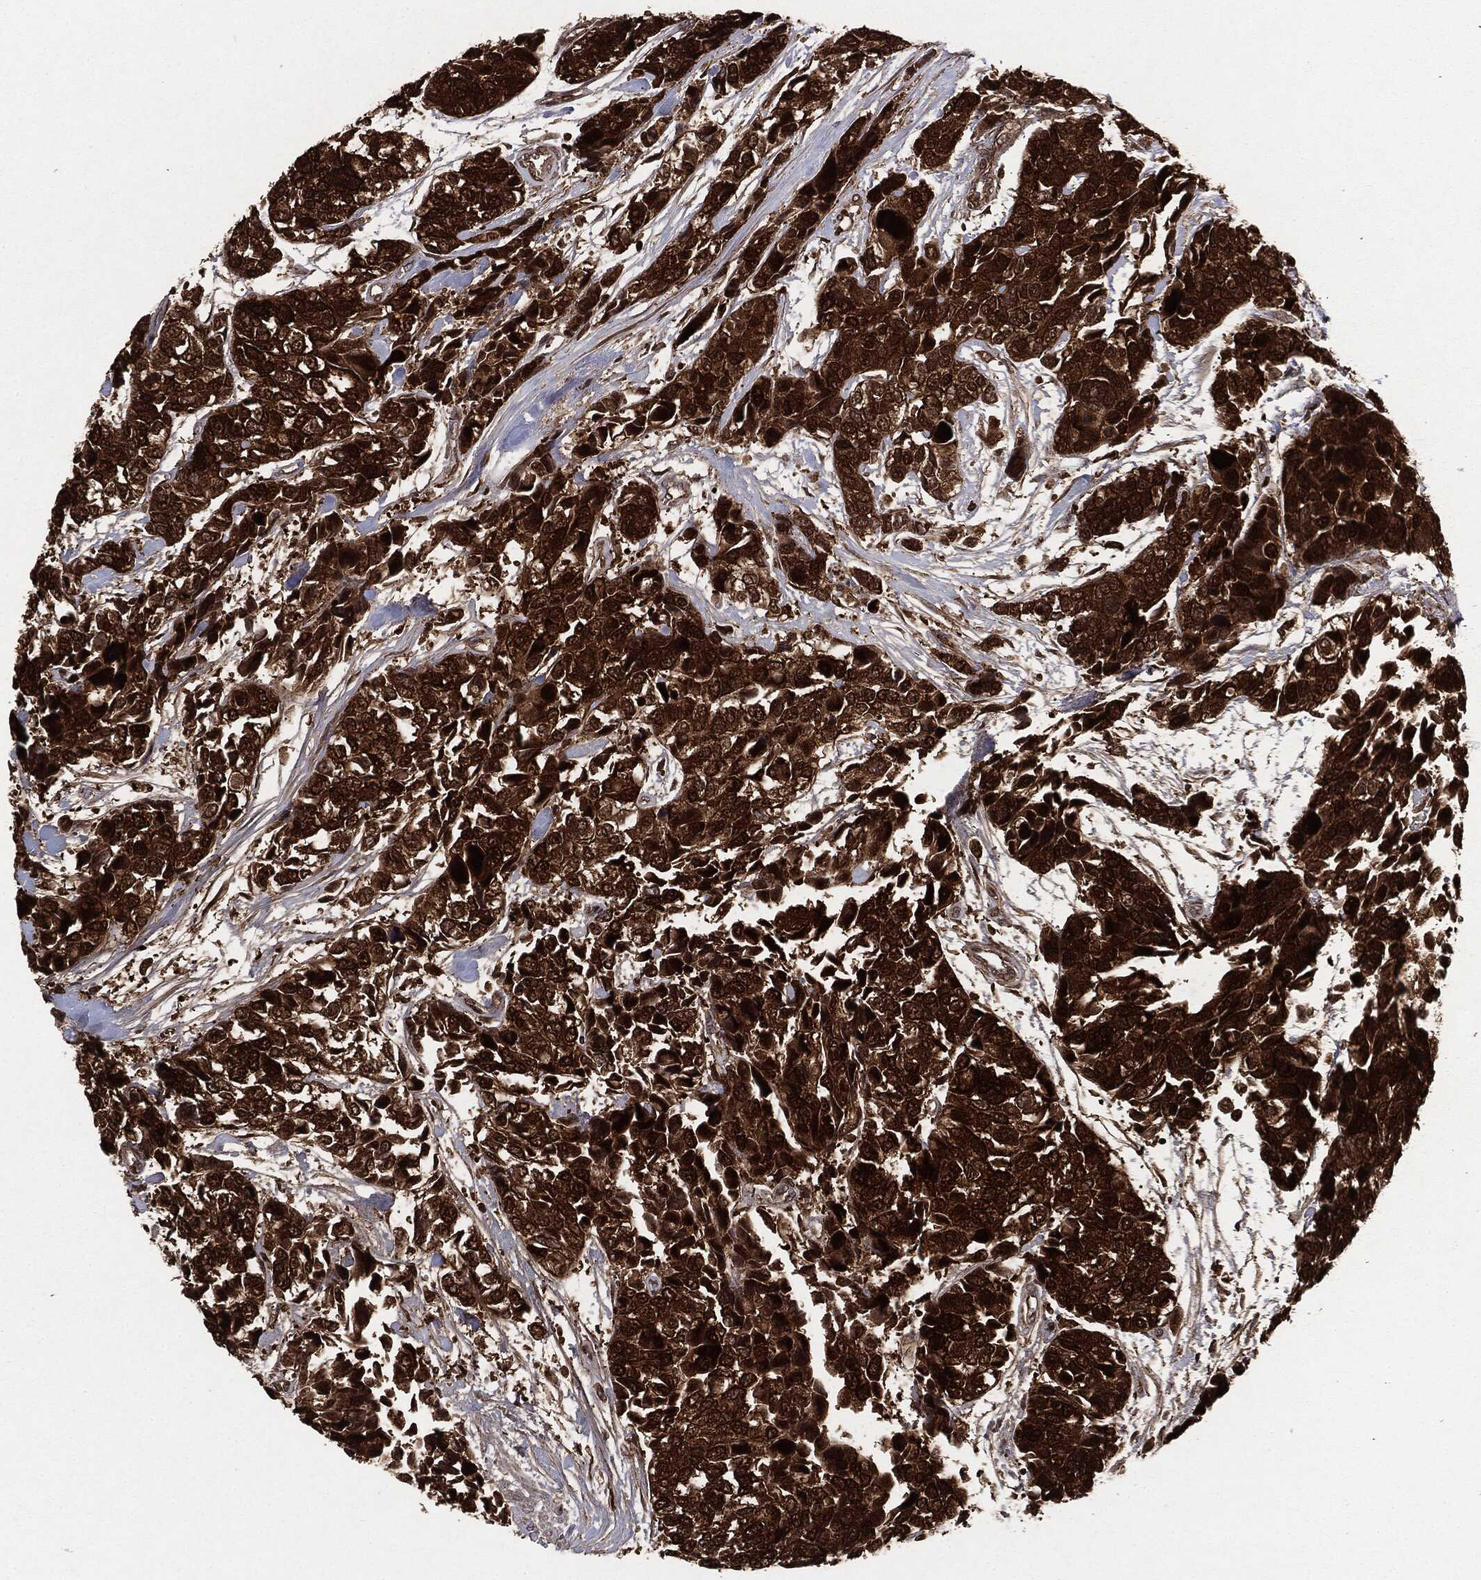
{"staining": {"intensity": "strong", "quantity": ">75%", "location": "cytoplasmic/membranous"}, "tissue": "urothelial cancer", "cell_type": "Tumor cells", "image_type": "cancer", "snomed": [{"axis": "morphology", "description": "Urothelial carcinoma, High grade"}, {"axis": "topography", "description": "Urinary bladder"}], "caption": "Urothelial cancer stained with IHC reveals strong cytoplasmic/membranous staining in about >75% of tumor cells.", "gene": "NME1", "patient": {"sex": "male", "age": 77}}